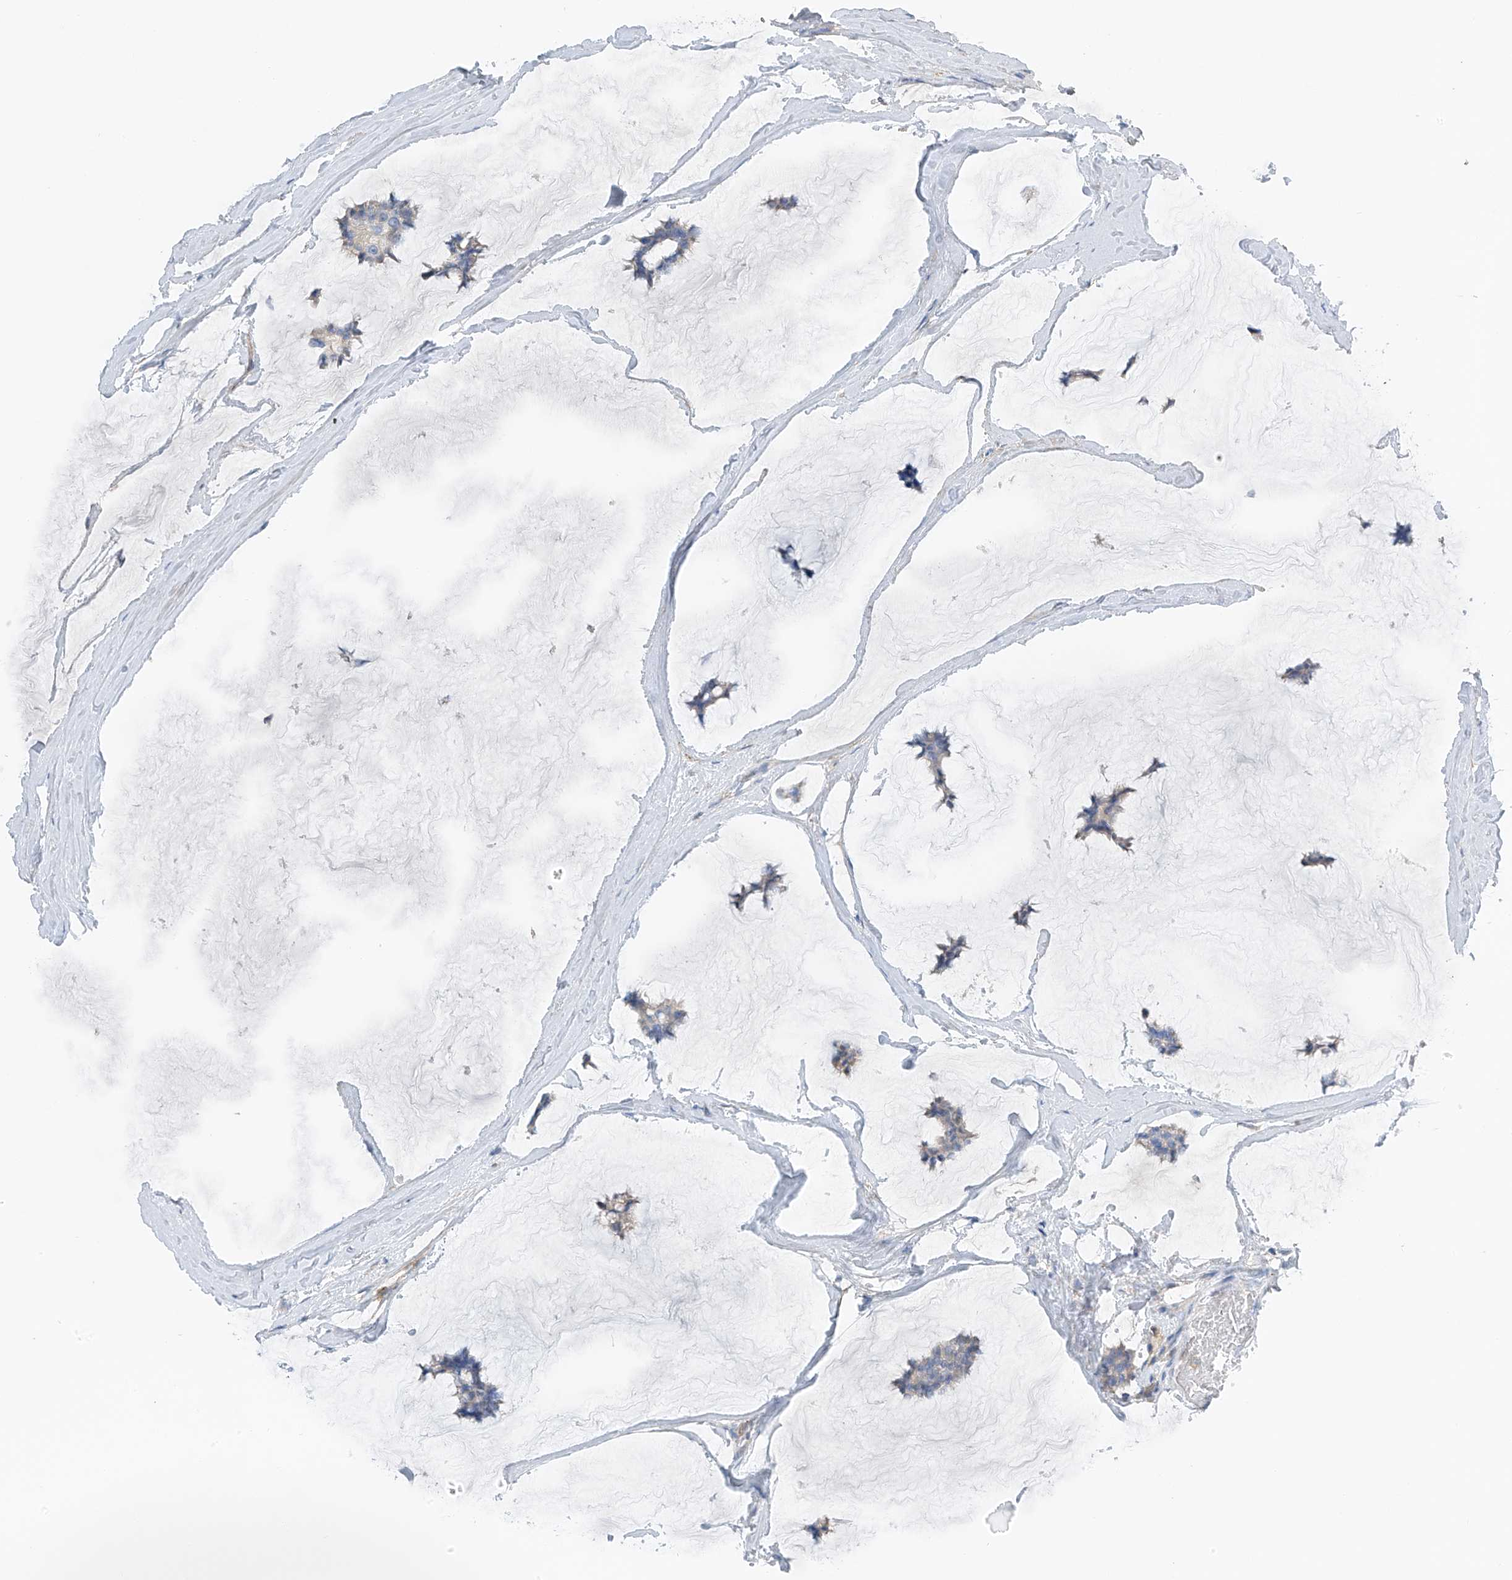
{"staining": {"intensity": "negative", "quantity": "none", "location": "none"}, "tissue": "breast cancer", "cell_type": "Tumor cells", "image_type": "cancer", "snomed": [{"axis": "morphology", "description": "Duct carcinoma"}, {"axis": "topography", "description": "Breast"}], "caption": "This image is of infiltrating ductal carcinoma (breast) stained with IHC to label a protein in brown with the nuclei are counter-stained blue. There is no staining in tumor cells.", "gene": "NALCN", "patient": {"sex": "female", "age": 93}}